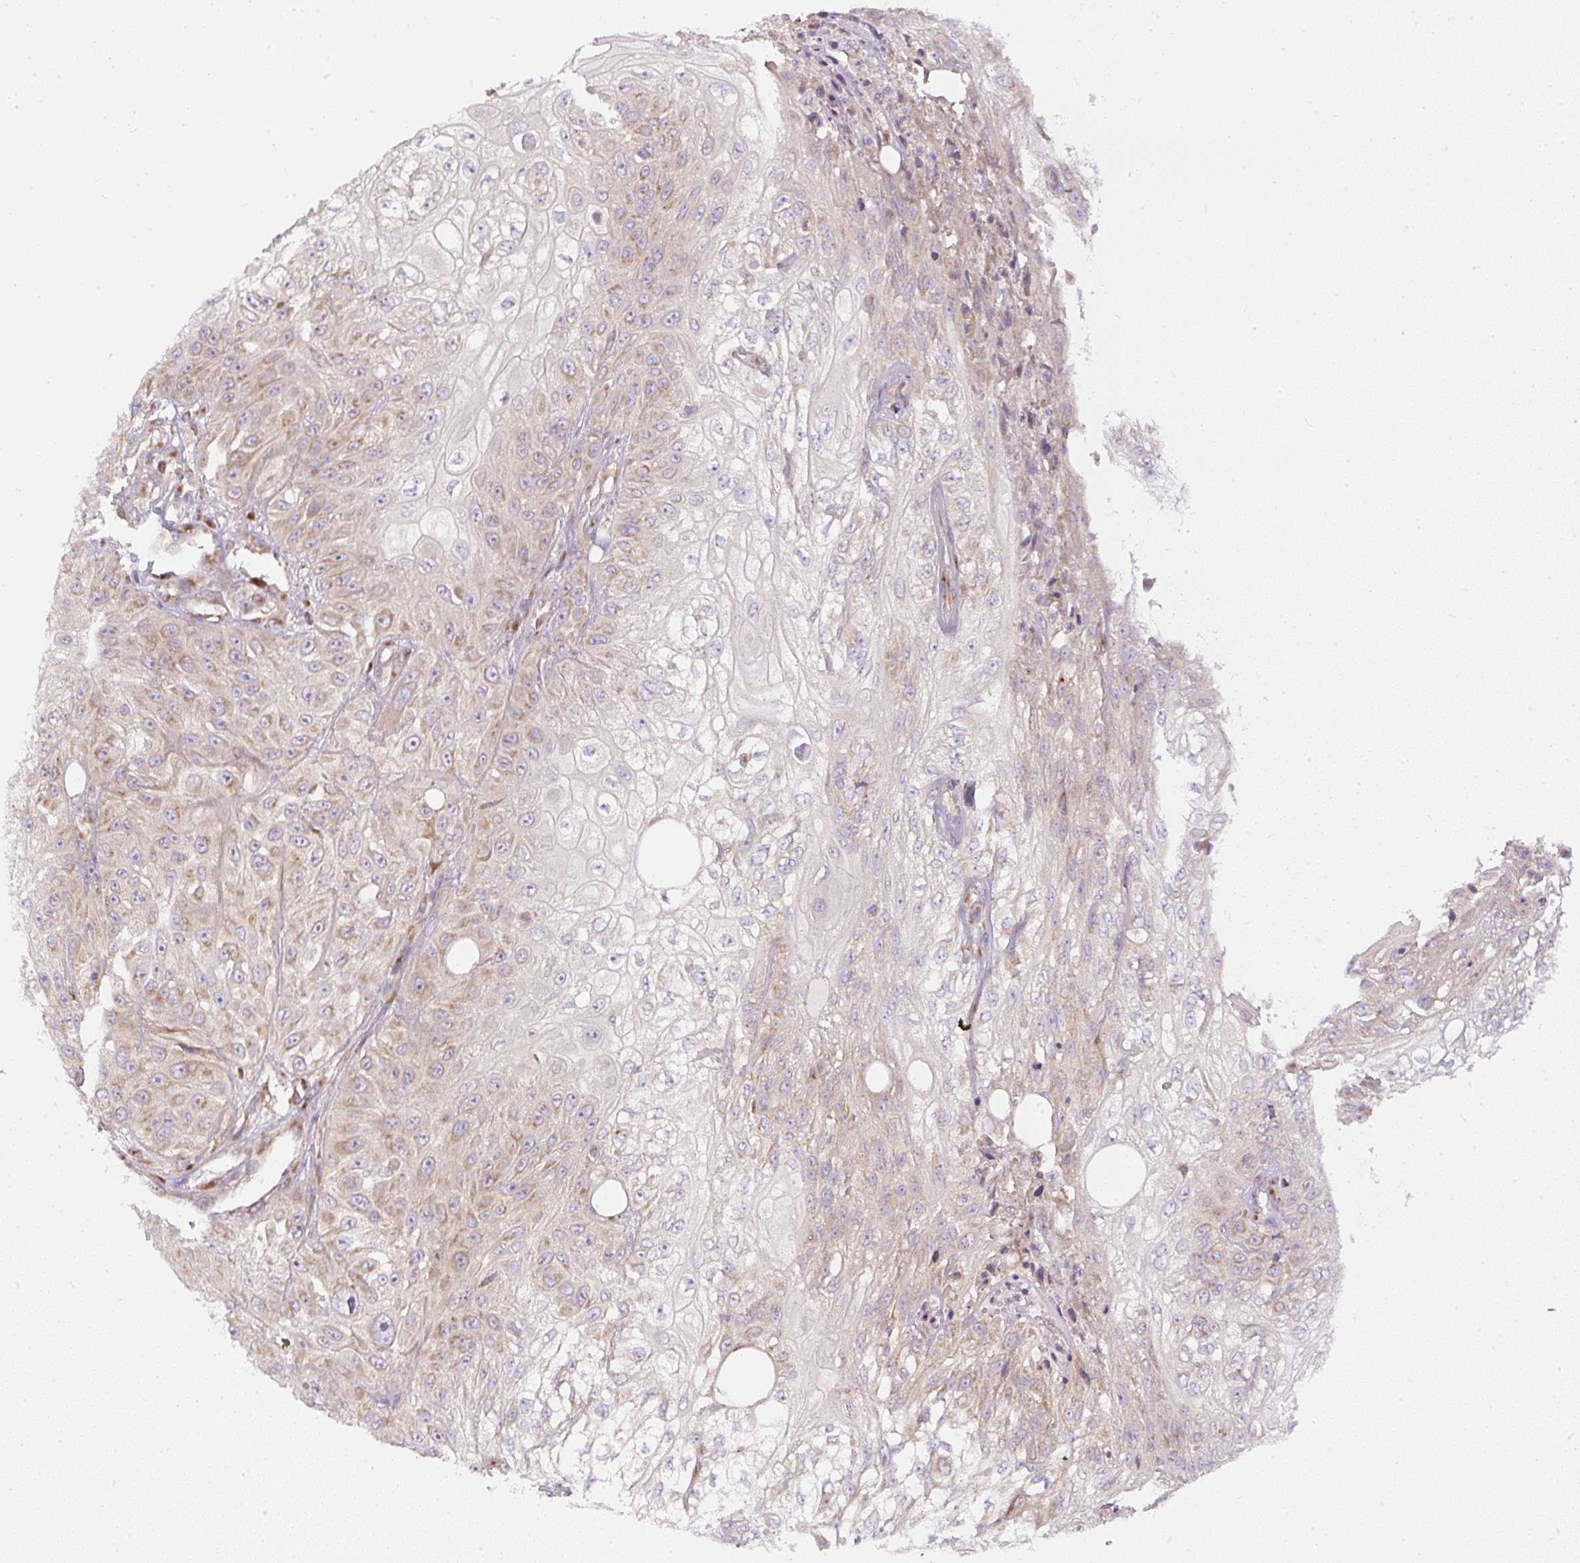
{"staining": {"intensity": "weak", "quantity": "25%-75%", "location": "cytoplasmic/membranous"}, "tissue": "skin cancer", "cell_type": "Tumor cells", "image_type": "cancer", "snomed": [{"axis": "morphology", "description": "Squamous cell carcinoma, NOS"}, {"axis": "morphology", "description": "Squamous cell carcinoma, metastatic, NOS"}, {"axis": "topography", "description": "Skin"}, {"axis": "topography", "description": "Lymph node"}], "caption": "Immunohistochemical staining of human squamous cell carcinoma (skin) demonstrates weak cytoplasmic/membranous protein expression in approximately 25%-75% of tumor cells.", "gene": "MLX", "patient": {"sex": "male", "age": 75}}